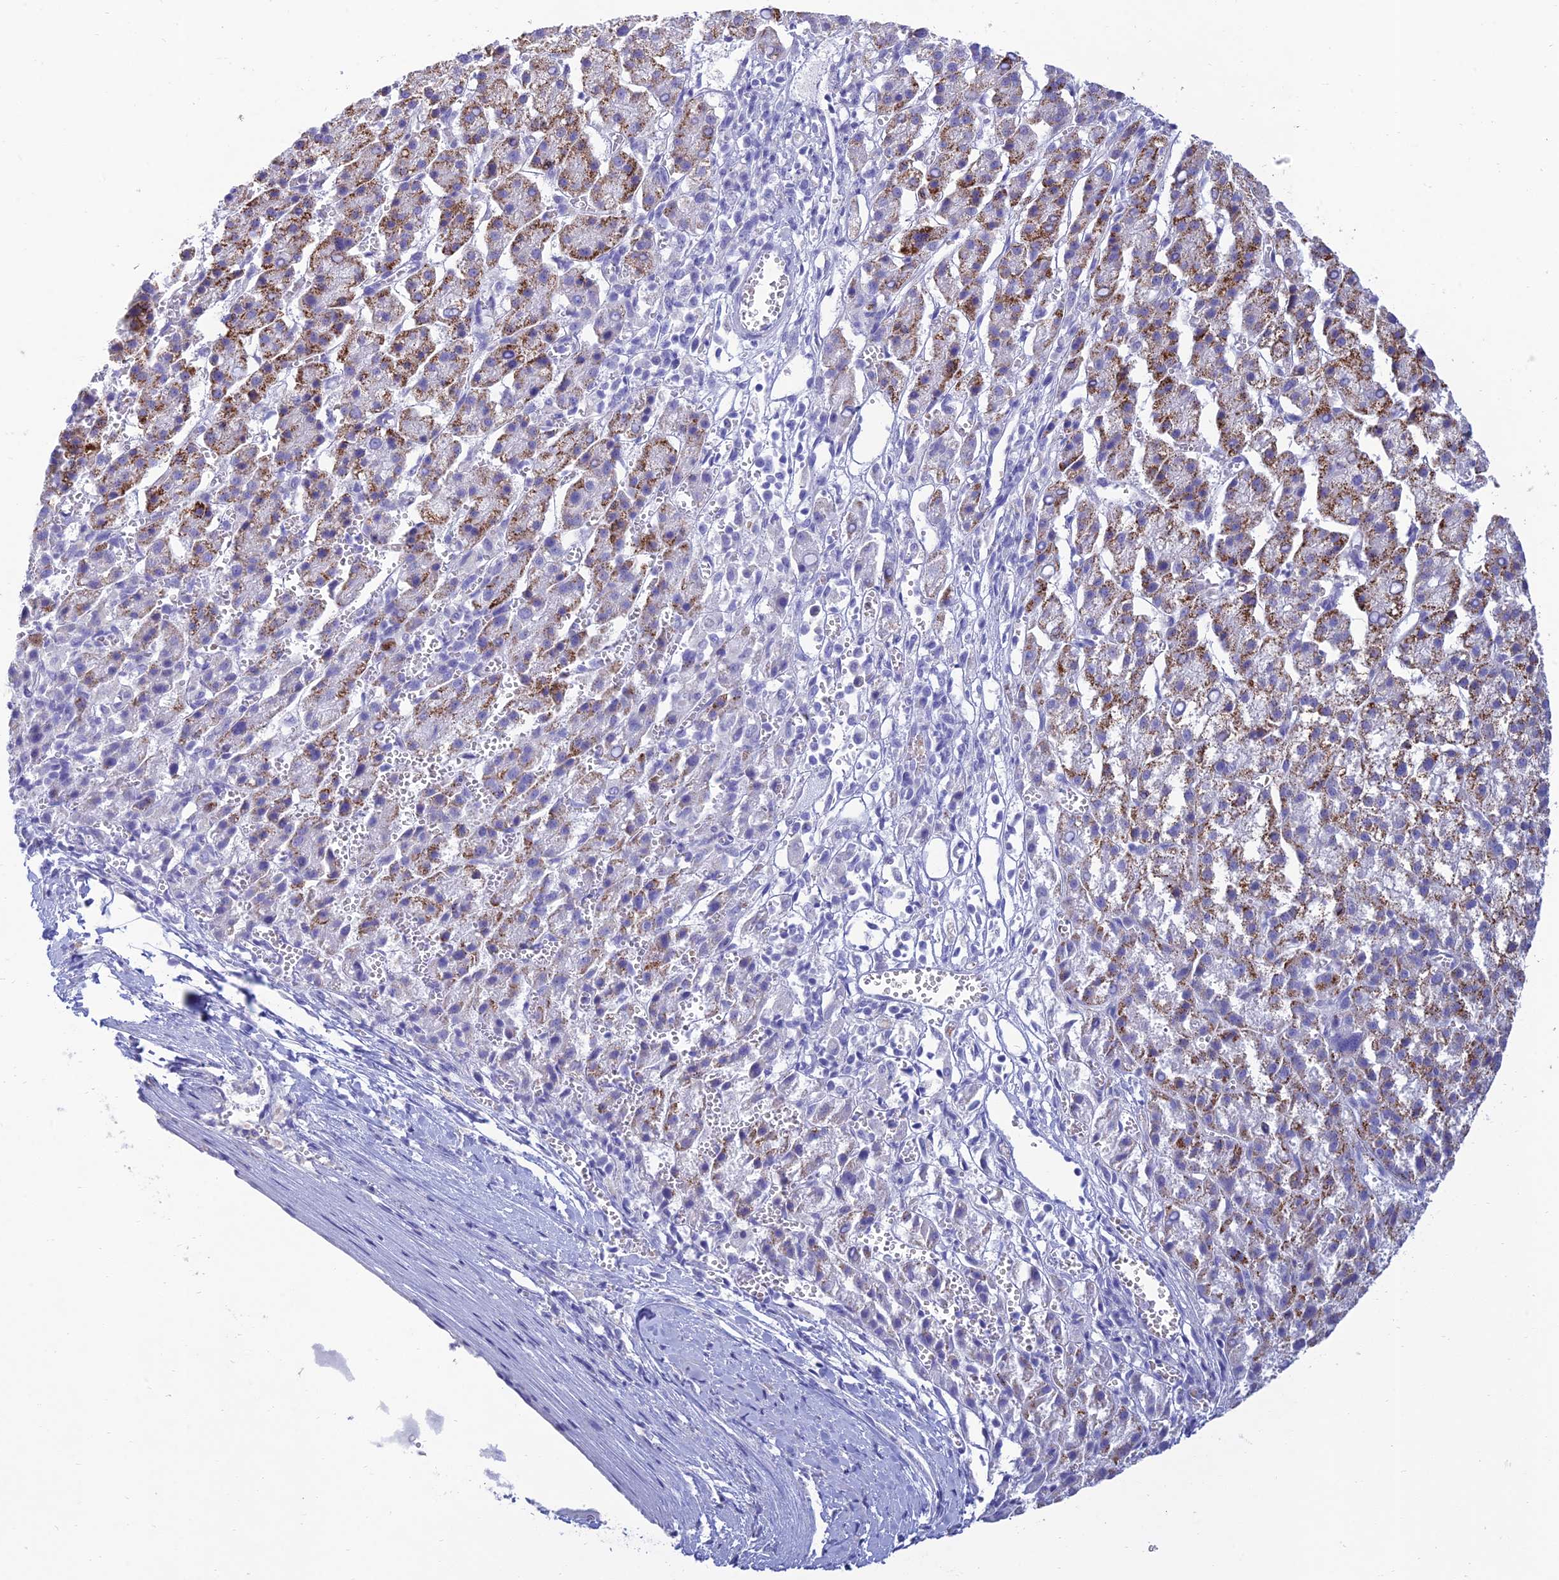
{"staining": {"intensity": "moderate", "quantity": ">75%", "location": "cytoplasmic/membranous"}, "tissue": "liver cancer", "cell_type": "Tumor cells", "image_type": "cancer", "snomed": [{"axis": "morphology", "description": "Carcinoma, Hepatocellular, NOS"}, {"axis": "topography", "description": "Liver"}], "caption": "Tumor cells display medium levels of moderate cytoplasmic/membranous positivity in about >75% of cells in liver cancer (hepatocellular carcinoma).", "gene": "MAL2", "patient": {"sex": "female", "age": 58}}